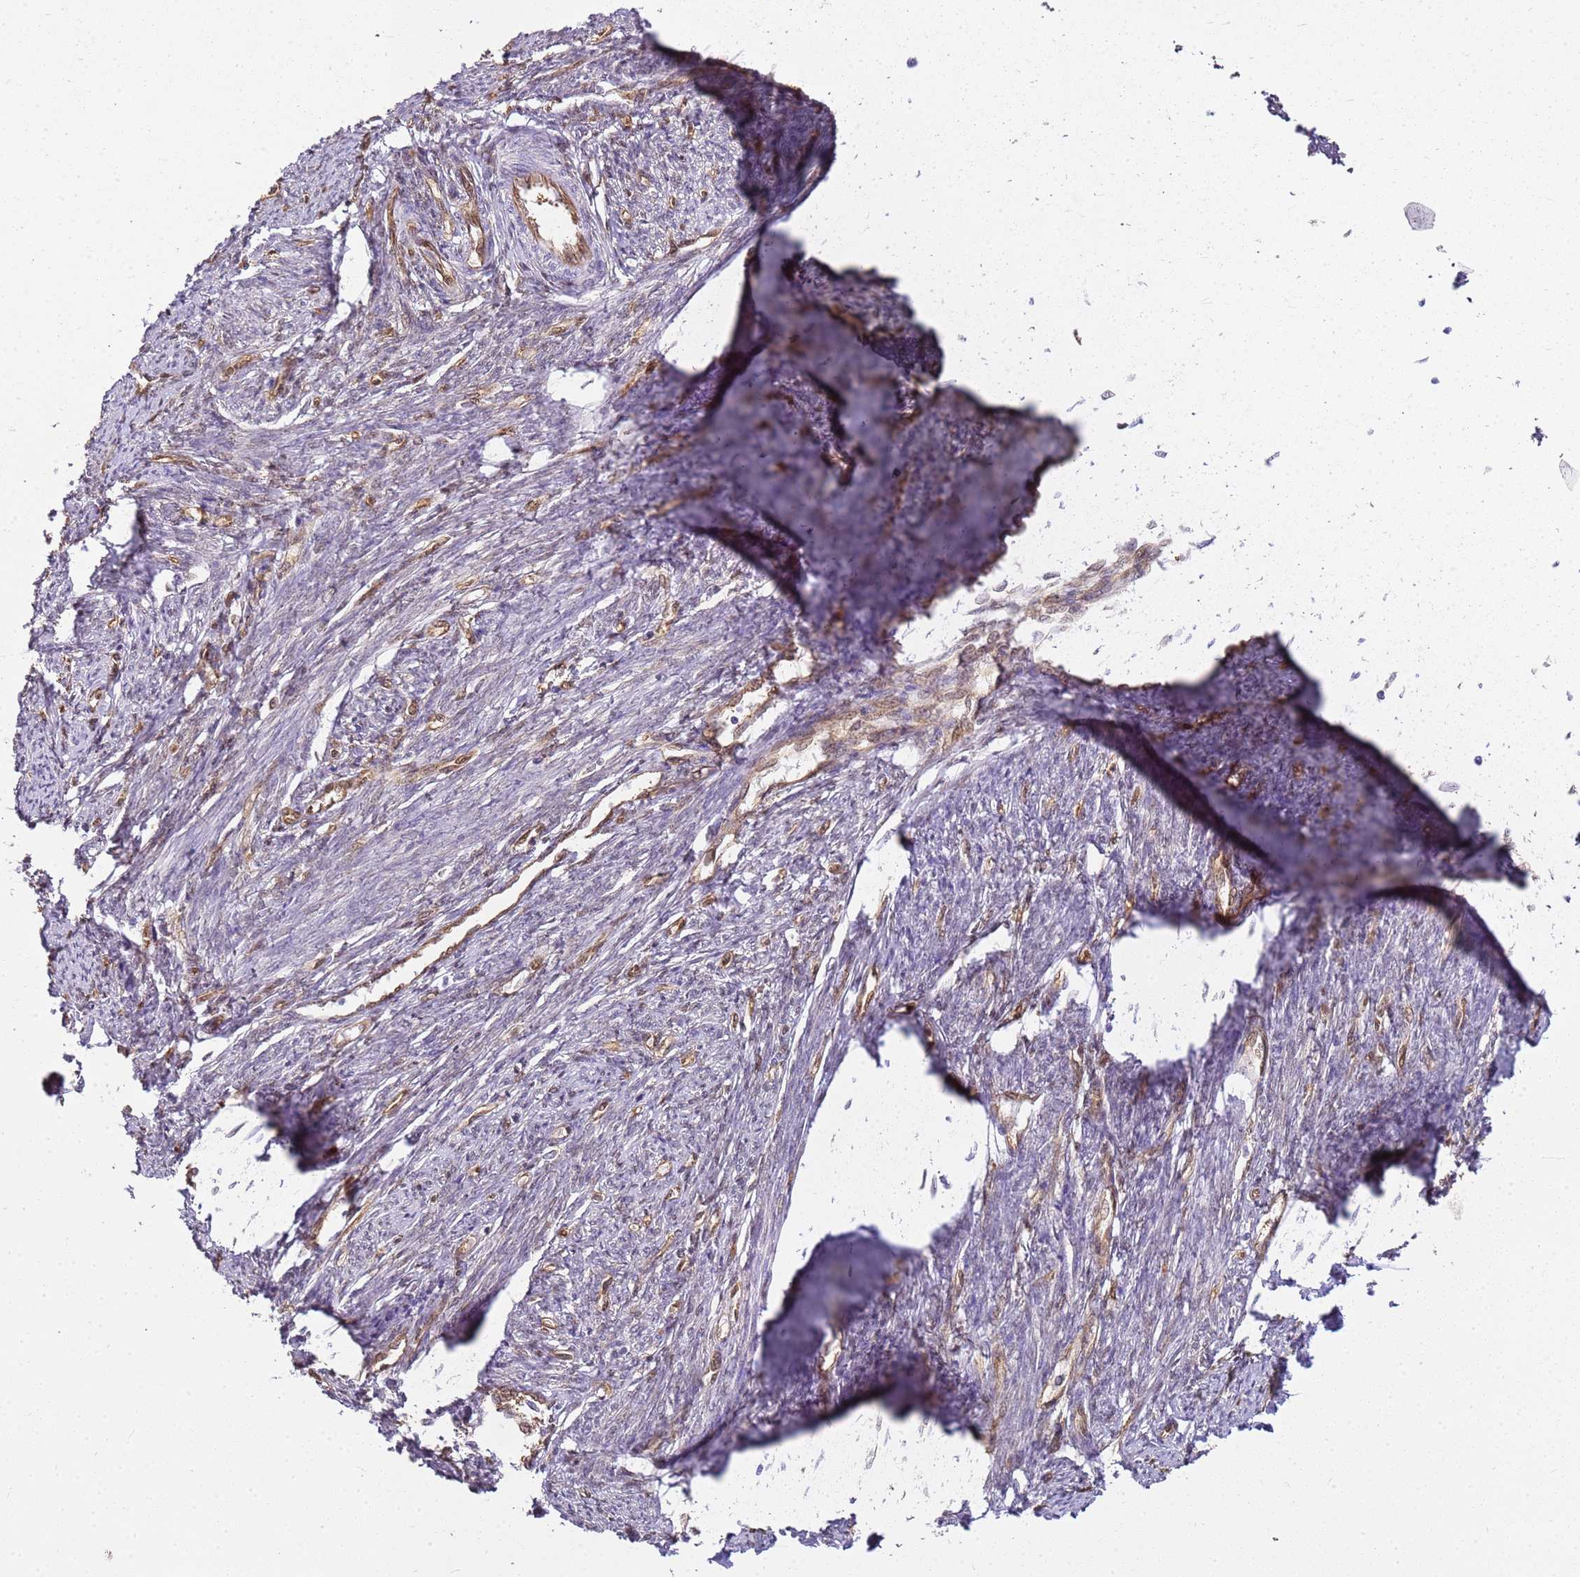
{"staining": {"intensity": "negative", "quantity": "none", "location": "none"}, "tissue": "smooth muscle", "cell_type": "Smooth muscle cells", "image_type": "normal", "snomed": [{"axis": "morphology", "description": "Normal tissue, NOS"}, {"axis": "topography", "description": "Smooth muscle"}, {"axis": "topography", "description": "Uterus"}], "caption": "Immunohistochemistry (IHC) histopathology image of normal smooth muscle: smooth muscle stained with DAB exhibits no significant protein staining in smooth muscle cells.", "gene": "YWHAE", "patient": {"sex": "female", "age": 59}}